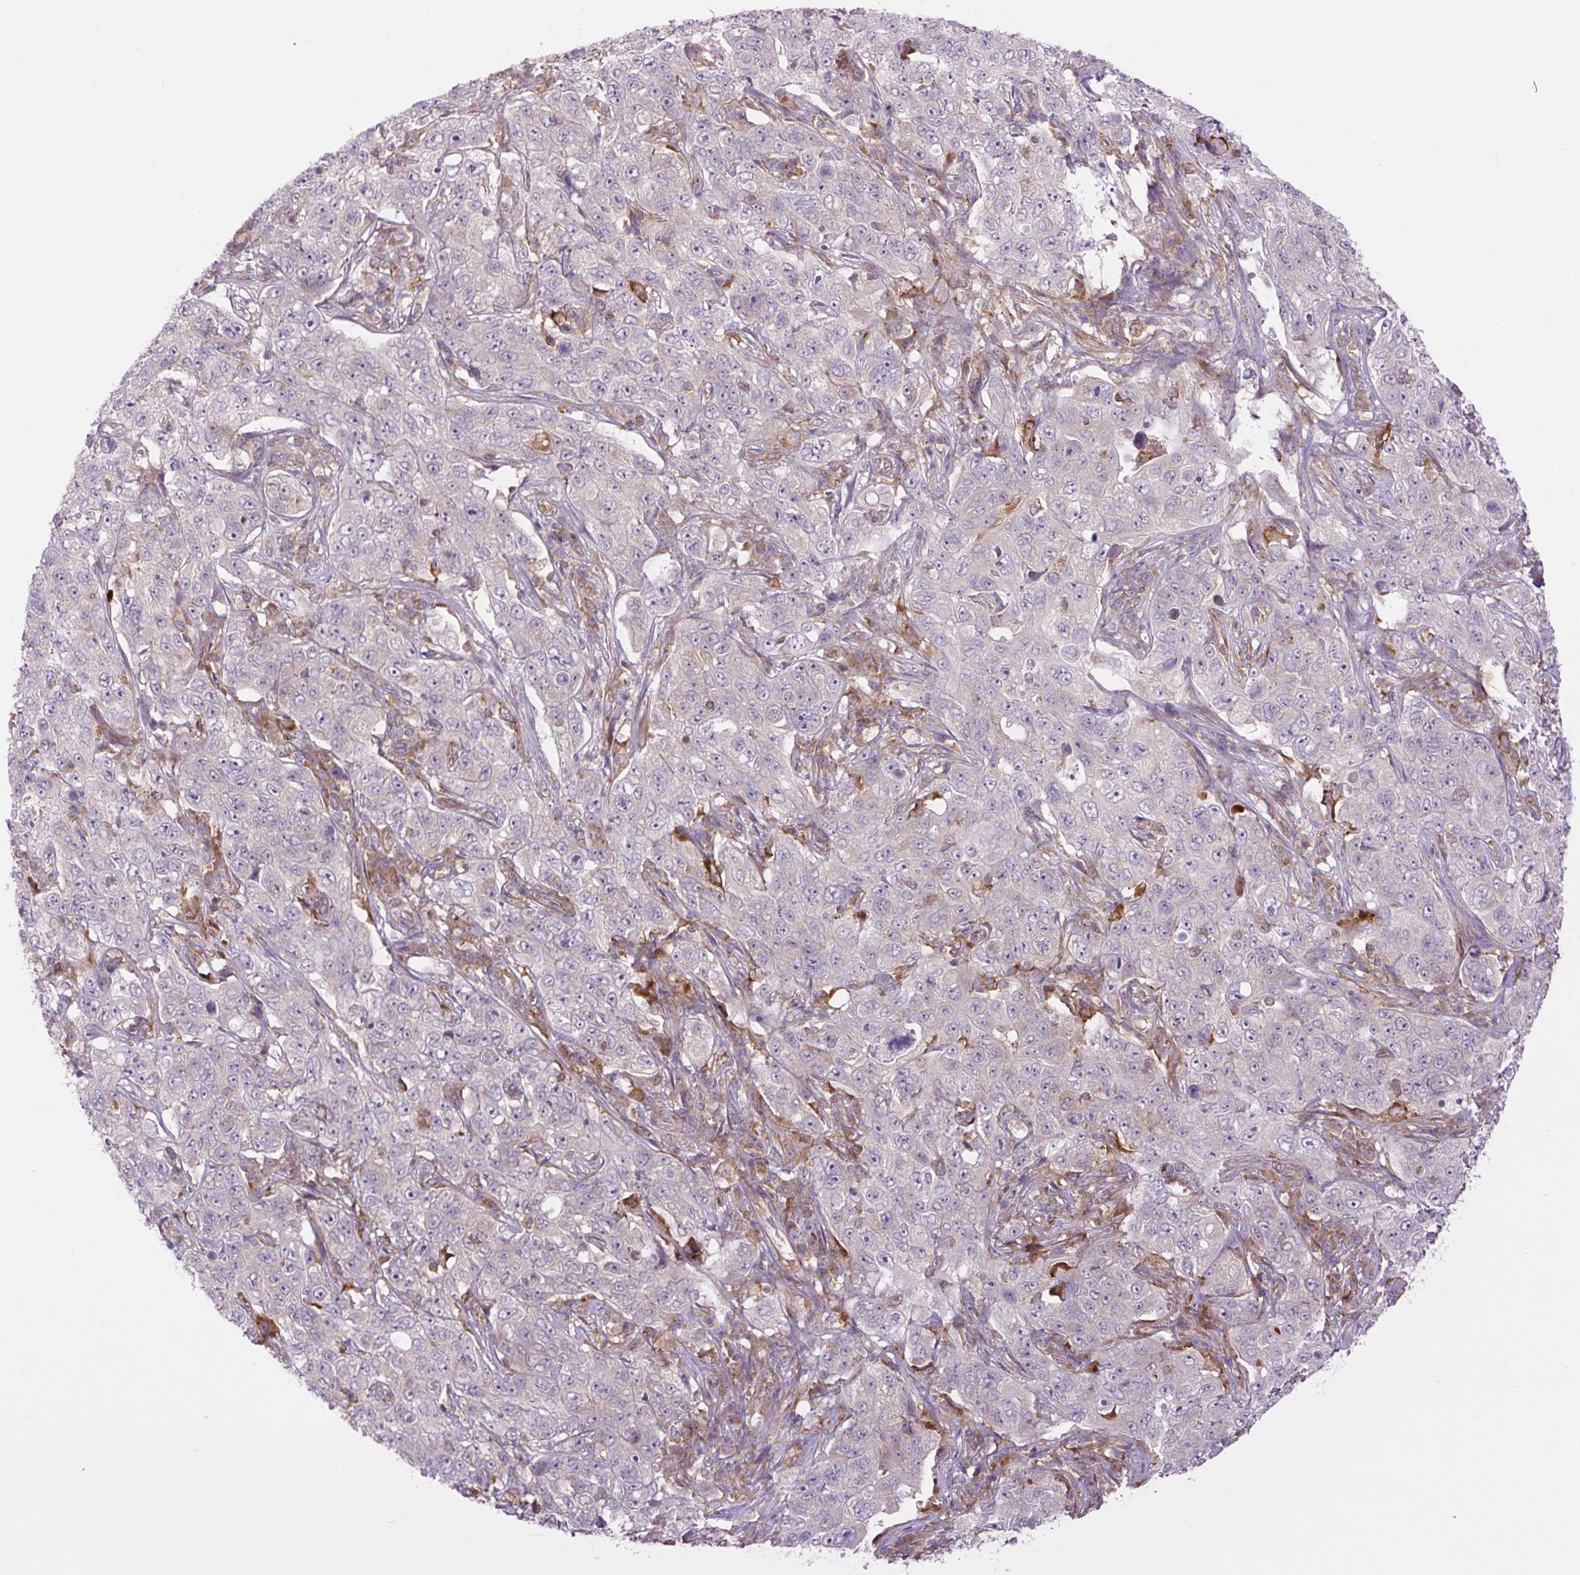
{"staining": {"intensity": "negative", "quantity": "none", "location": "none"}, "tissue": "pancreatic cancer", "cell_type": "Tumor cells", "image_type": "cancer", "snomed": [{"axis": "morphology", "description": "Adenocarcinoma, NOS"}, {"axis": "topography", "description": "Pancreas"}], "caption": "Tumor cells are negative for protein expression in human pancreatic cancer (adenocarcinoma).", "gene": "MINK1", "patient": {"sex": "male", "age": 68}}